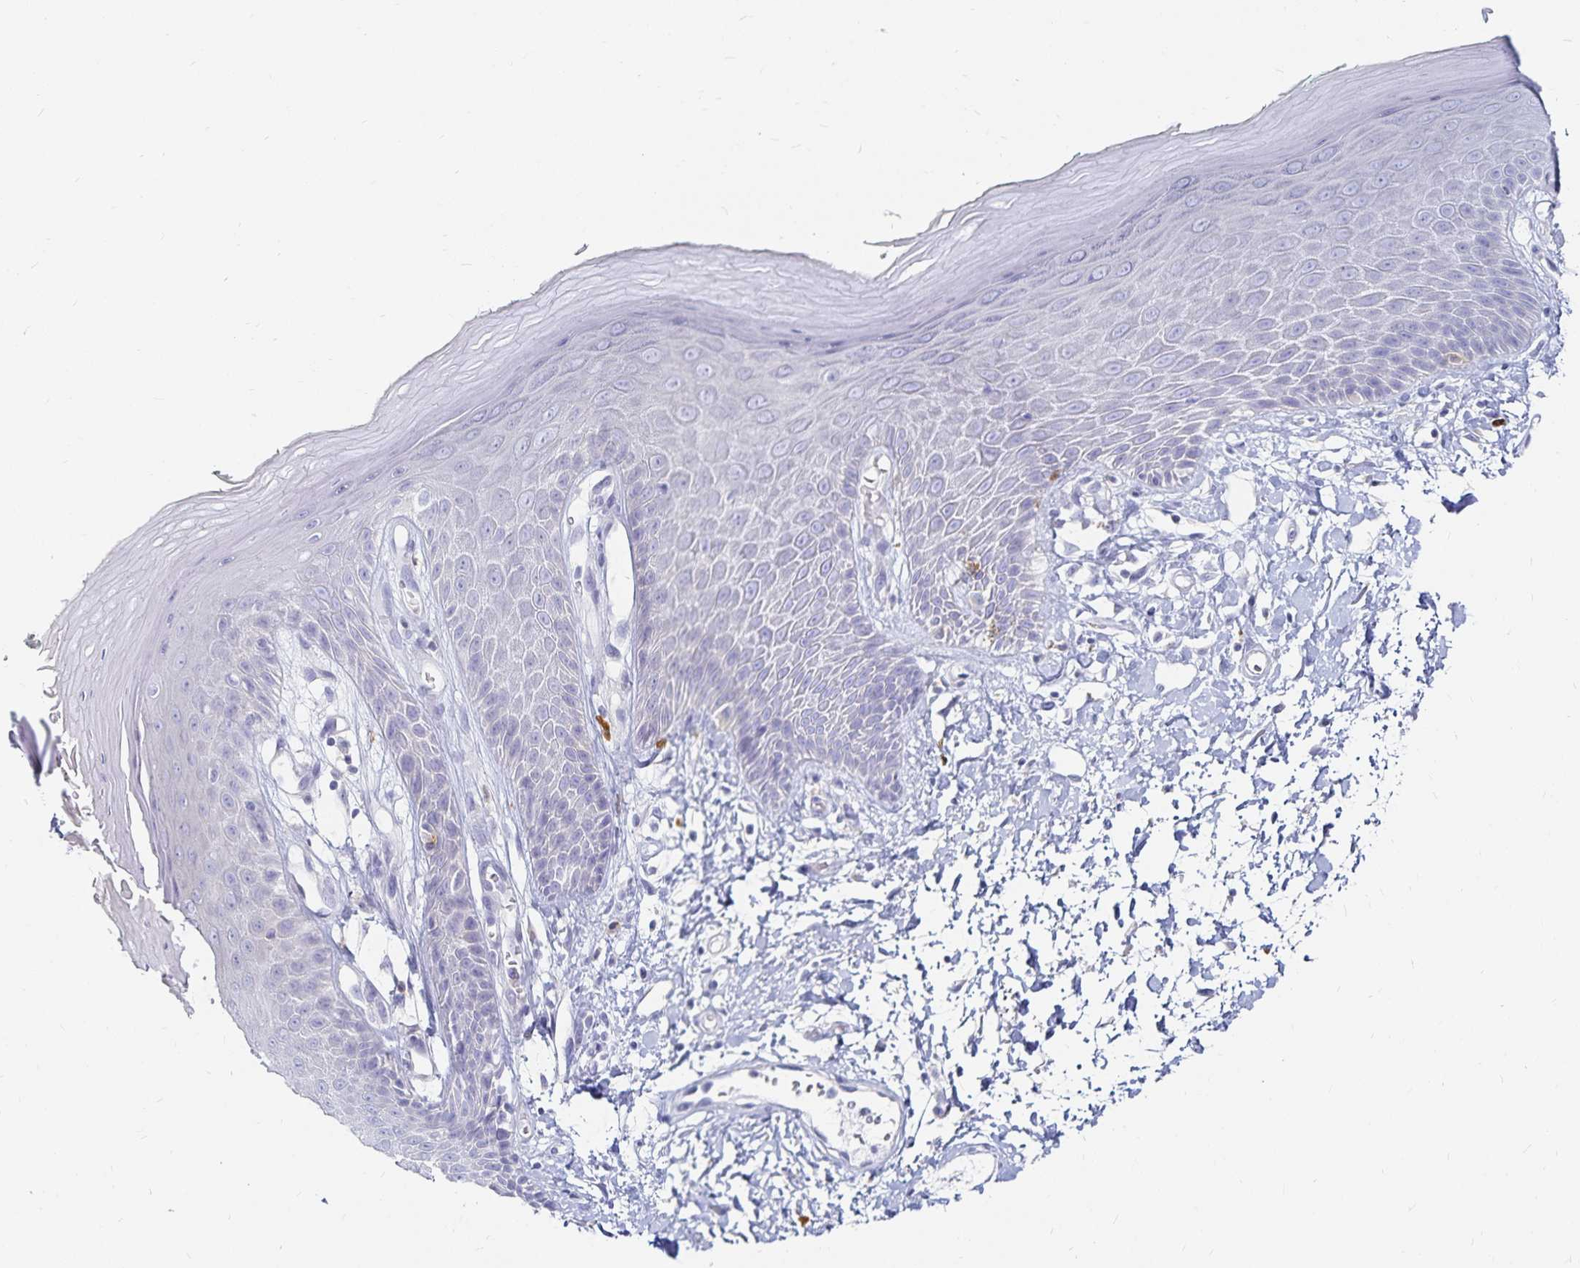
{"staining": {"intensity": "negative", "quantity": "none", "location": "none"}, "tissue": "skin", "cell_type": "Epidermal cells", "image_type": "normal", "snomed": [{"axis": "morphology", "description": "Normal tissue, NOS"}, {"axis": "topography", "description": "Anal"}, {"axis": "topography", "description": "Peripheral nerve tissue"}], "caption": "Immunohistochemistry histopathology image of normal skin stained for a protein (brown), which exhibits no staining in epidermal cells. (DAB (3,3'-diaminobenzidine) IHC visualized using brightfield microscopy, high magnification).", "gene": "TNIP1", "patient": {"sex": "male", "age": 78}}